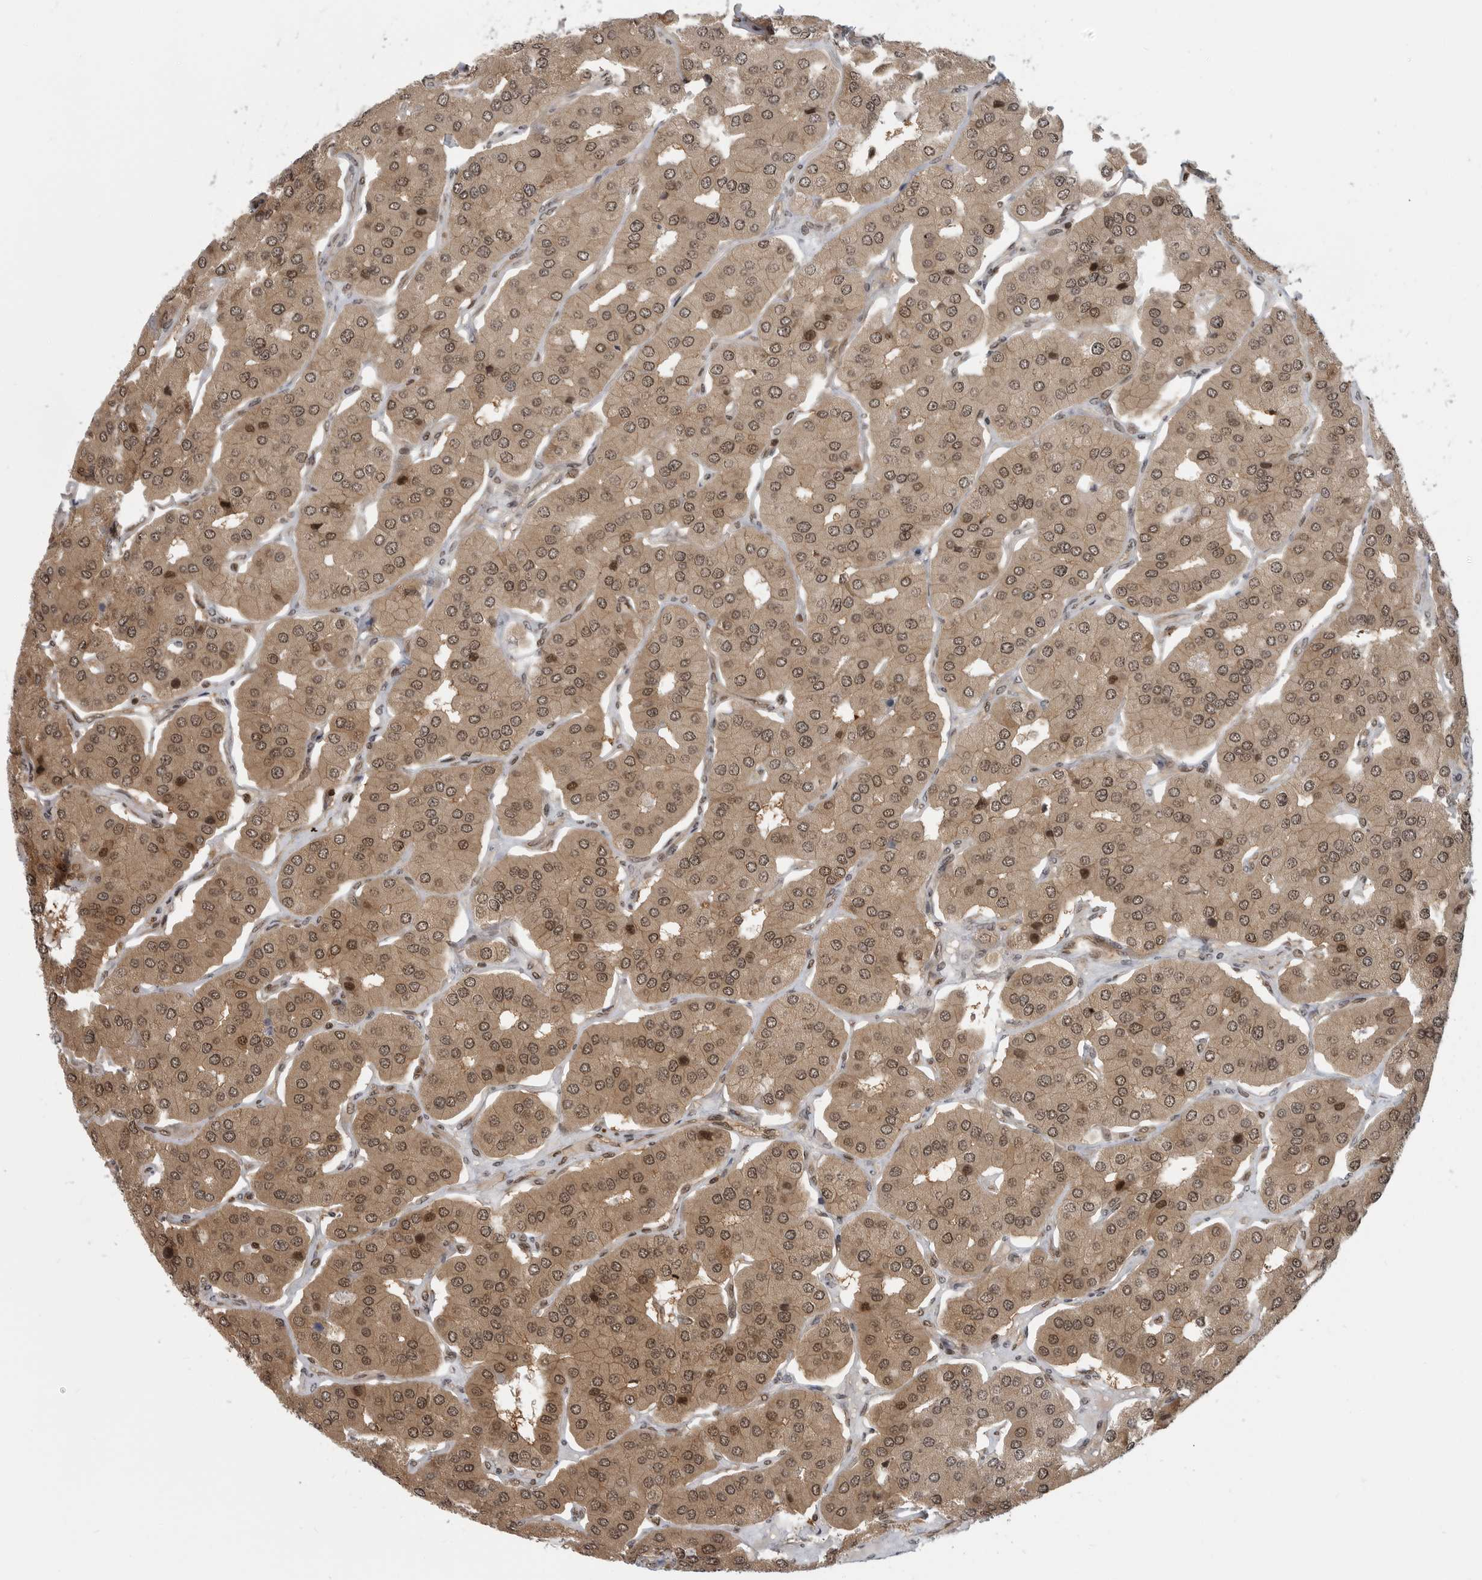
{"staining": {"intensity": "strong", "quantity": ">75%", "location": "cytoplasmic/membranous,nuclear"}, "tissue": "parathyroid gland", "cell_type": "Glandular cells", "image_type": "normal", "snomed": [{"axis": "morphology", "description": "Normal tissue, NOS"}, {"axis": "morphology", "description": "Adenoma, NOS"}, {"axis": "topography", "description": "Parathyroid gland"}], "caption": "Glandular cells display strong cytoplasmic/membranous,nuclear positivity in about >75% of cells in normal parathyroid gland. The protein of interest is stained brown, and the nuclei are stained in blue (DAB IHC with brightfield microscopy, high magnification).", "gene": "SZRD1", "patient": {"sex": "female", "age": 86}}